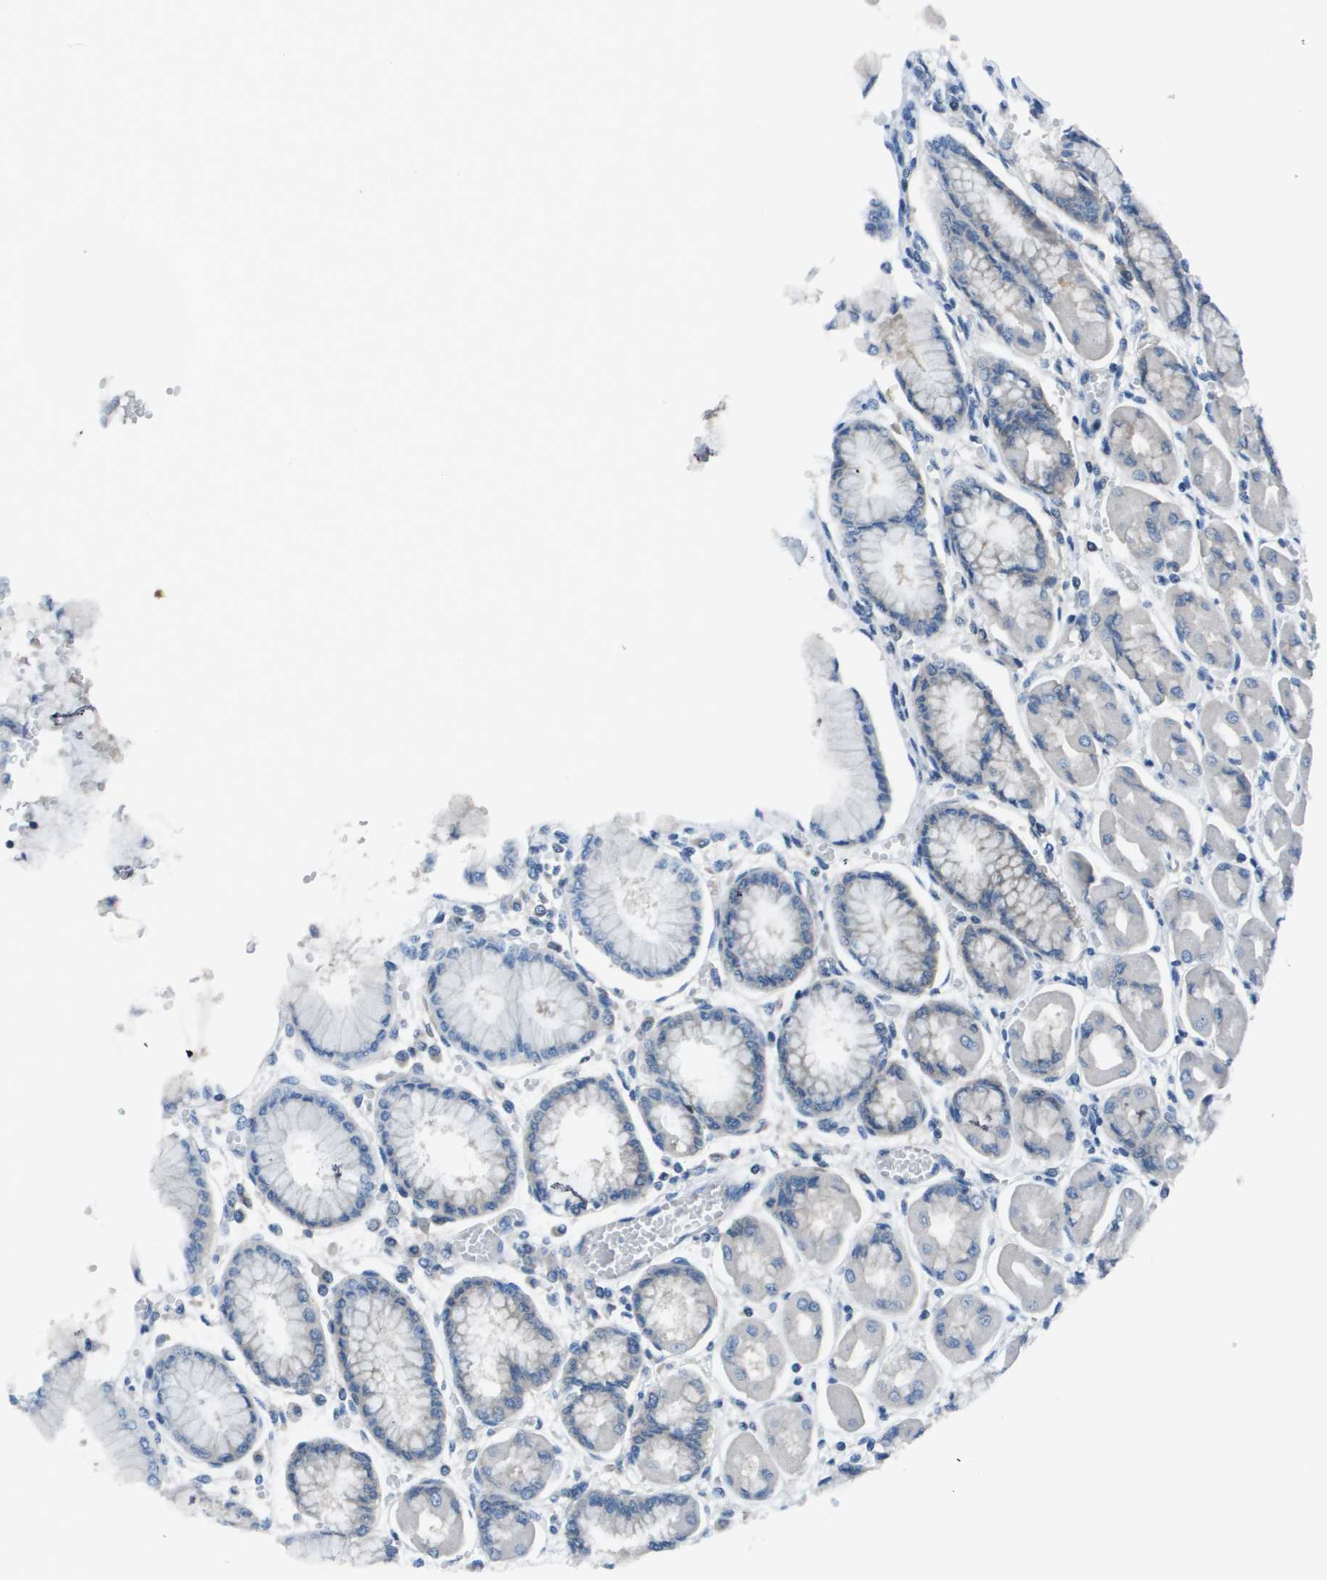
{"staining": {"intensity": "moderate", "quantity": "<25%", "location": "cytoplasmic/membranous"}, "tissue": "stomach", "cell_type": "Glandular cells", "image_type": "normal", "snomed": [{"axis": "morphology", "description": "Normal tissue, NOS"}, {"axis": "topography", "description": "Stomach, upper"}], "caption": "Normal stomach displays moderate cytoplasmic/membranous positivity in about <25% of glandular cells, visualized by immunohistochemistry.", "gene": "STIP1", "patient": {"sex": "female", "age": 56}}